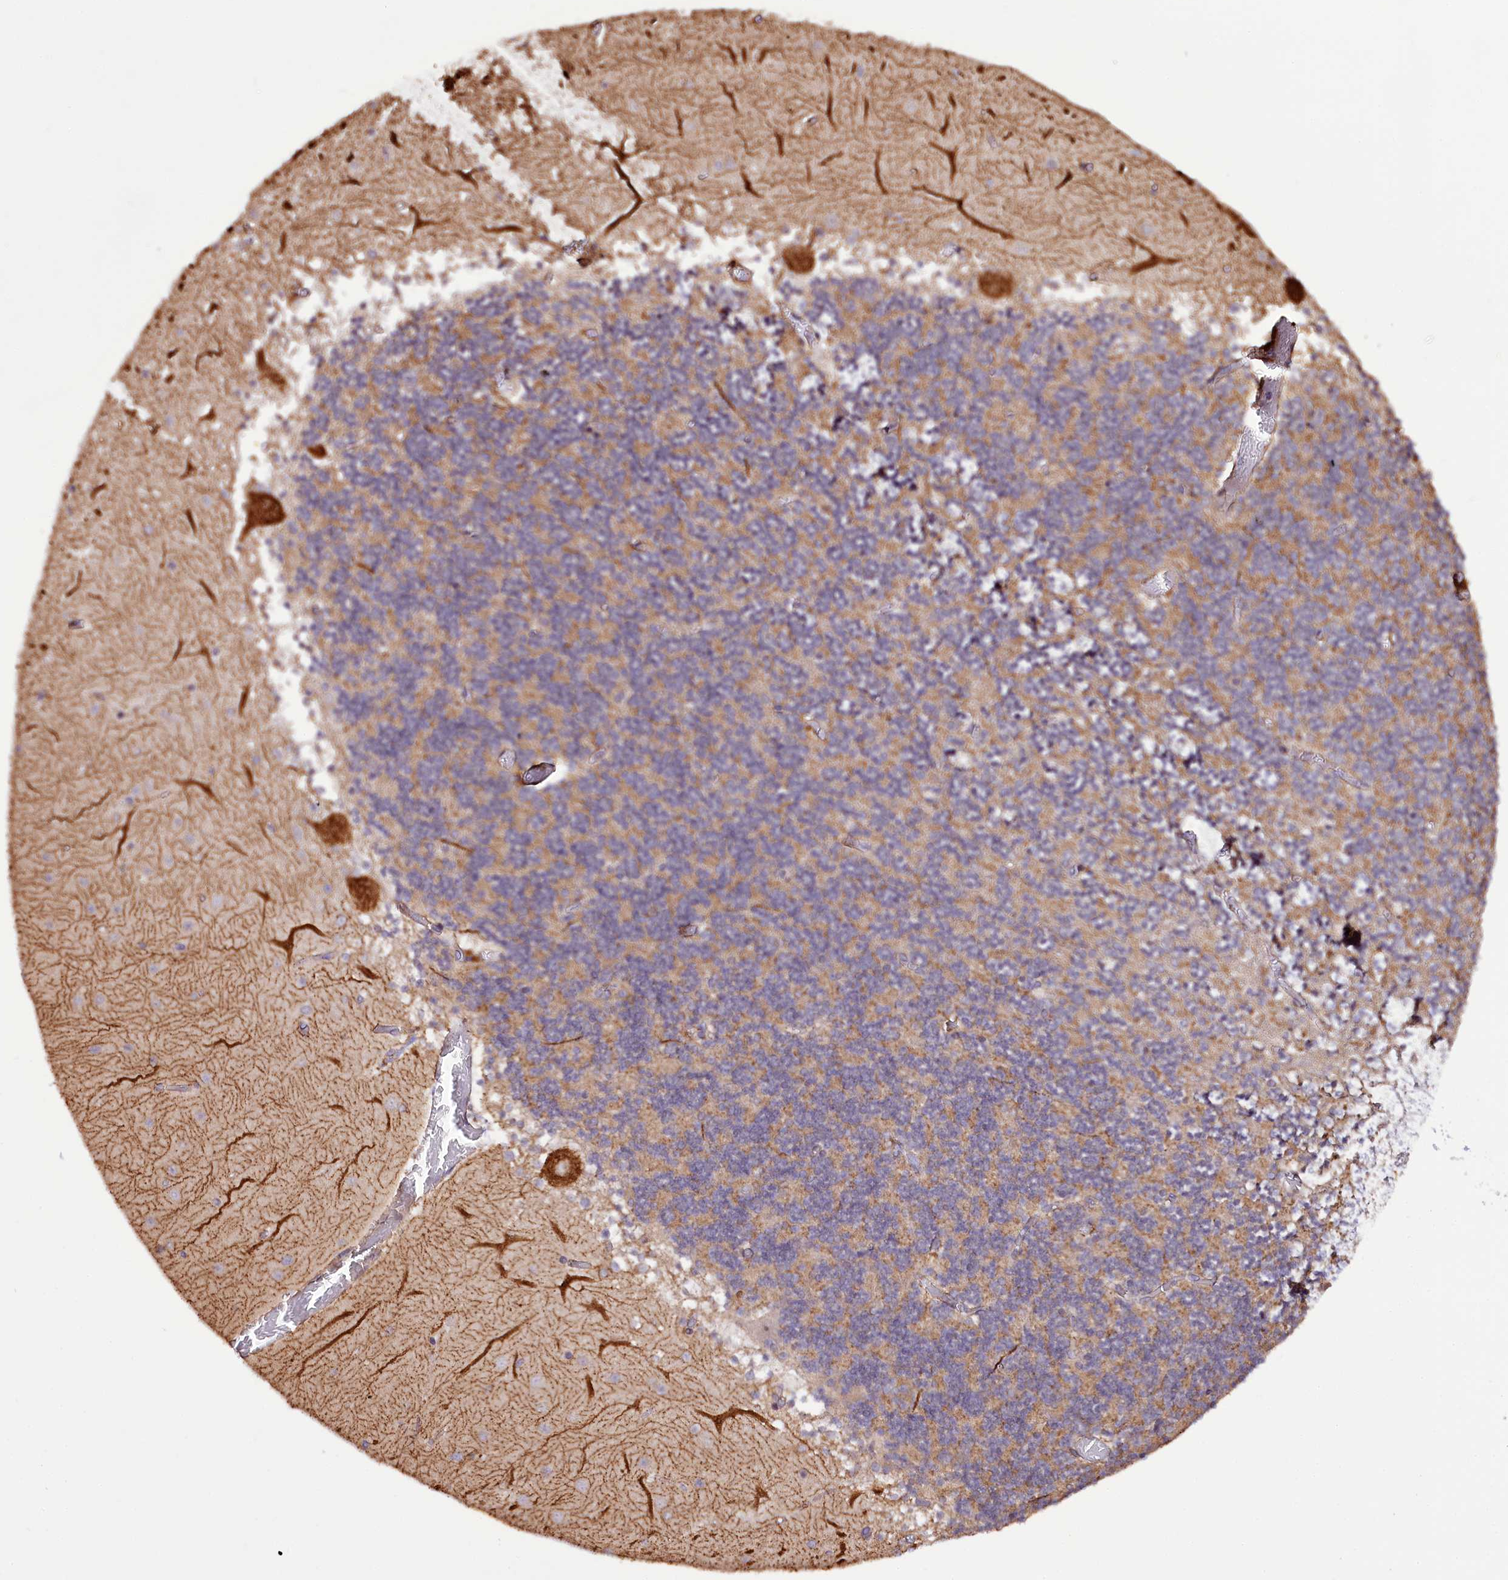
{"staining": {"intensity": "moderate", "quantity": "25%-75%", "location": "cytoplasmic/membranous"}, "tissue": "cerebellum", "cell_type": "Cells in granular layer", "image_type": "normal", "snomed": [{"axis": "morphology", "description": "Normal tissue, NOS"}, {"axis": "topography", "description": "Cerebellum"}], "caption": "Cerebellum stained with DAB immunohistochemistry (IHC) displays medium levels of moderate cytoplasmic/membranous staining in about 25%-75% of cells in granular layer. The protein of interest is shown in brown color, while the nuclei are stained blue.", "gene": "CUTC", "patient": {"sex": "female", "age": 28}}